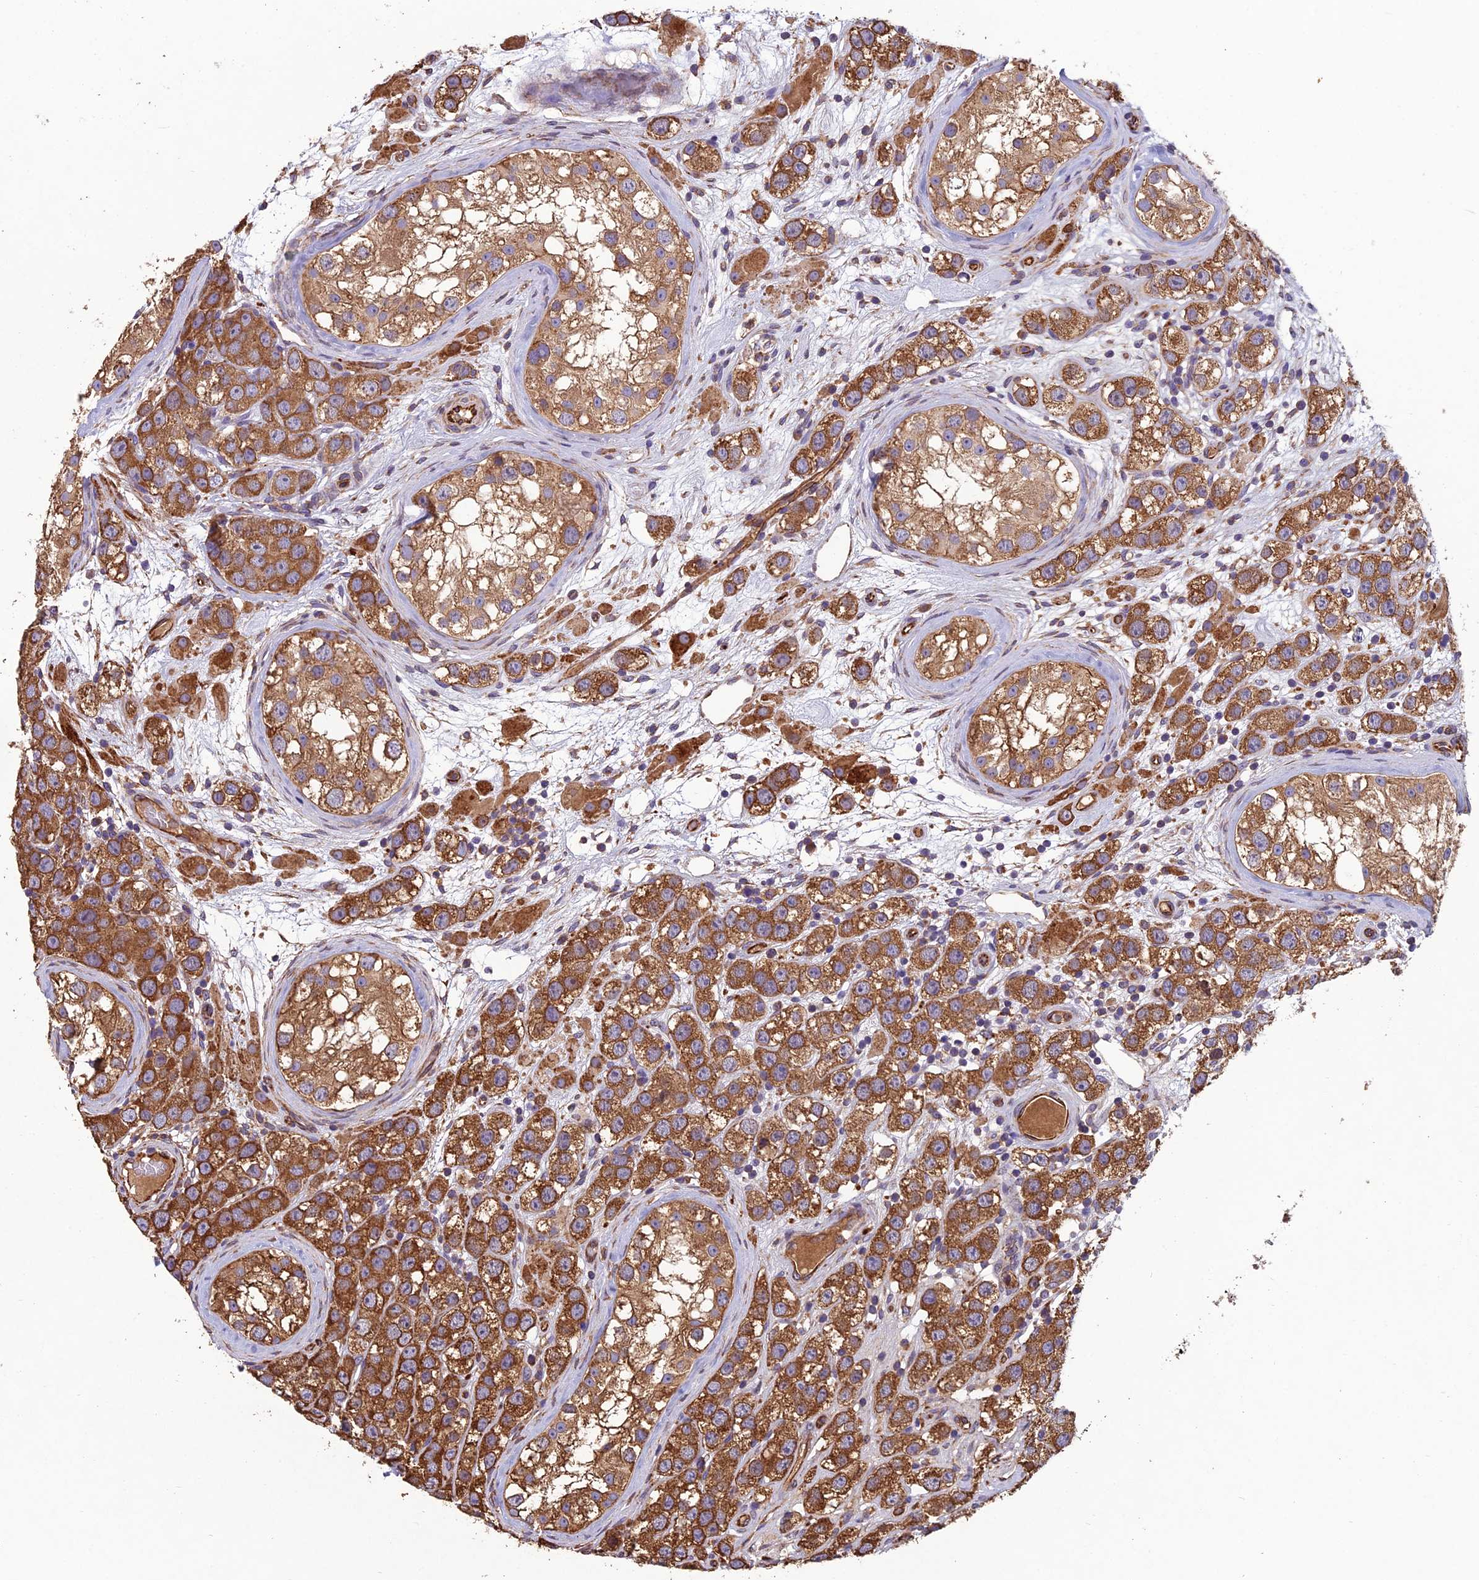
{"staining": {"intensity": "strong", "quantity": ">75%", "location": "cytoplasmic/membranous"}, "tissue": "testis cancer", "cell_type": "Tumor cells", "image_type": "cancer", "snomed": [{"axis": "morphology", "description": "Seminoma, NOS"}, {"axis": "topography", "description": "Testis"}], "caption": "Immunohistochemistry of human testis cancer (seminoma) displays high levels of strong cytoplasmic/membranous staining in approximately >75% of tumor cells.", "gene": "SPDL1", "patient": {"sex": "male", "age": 28}}